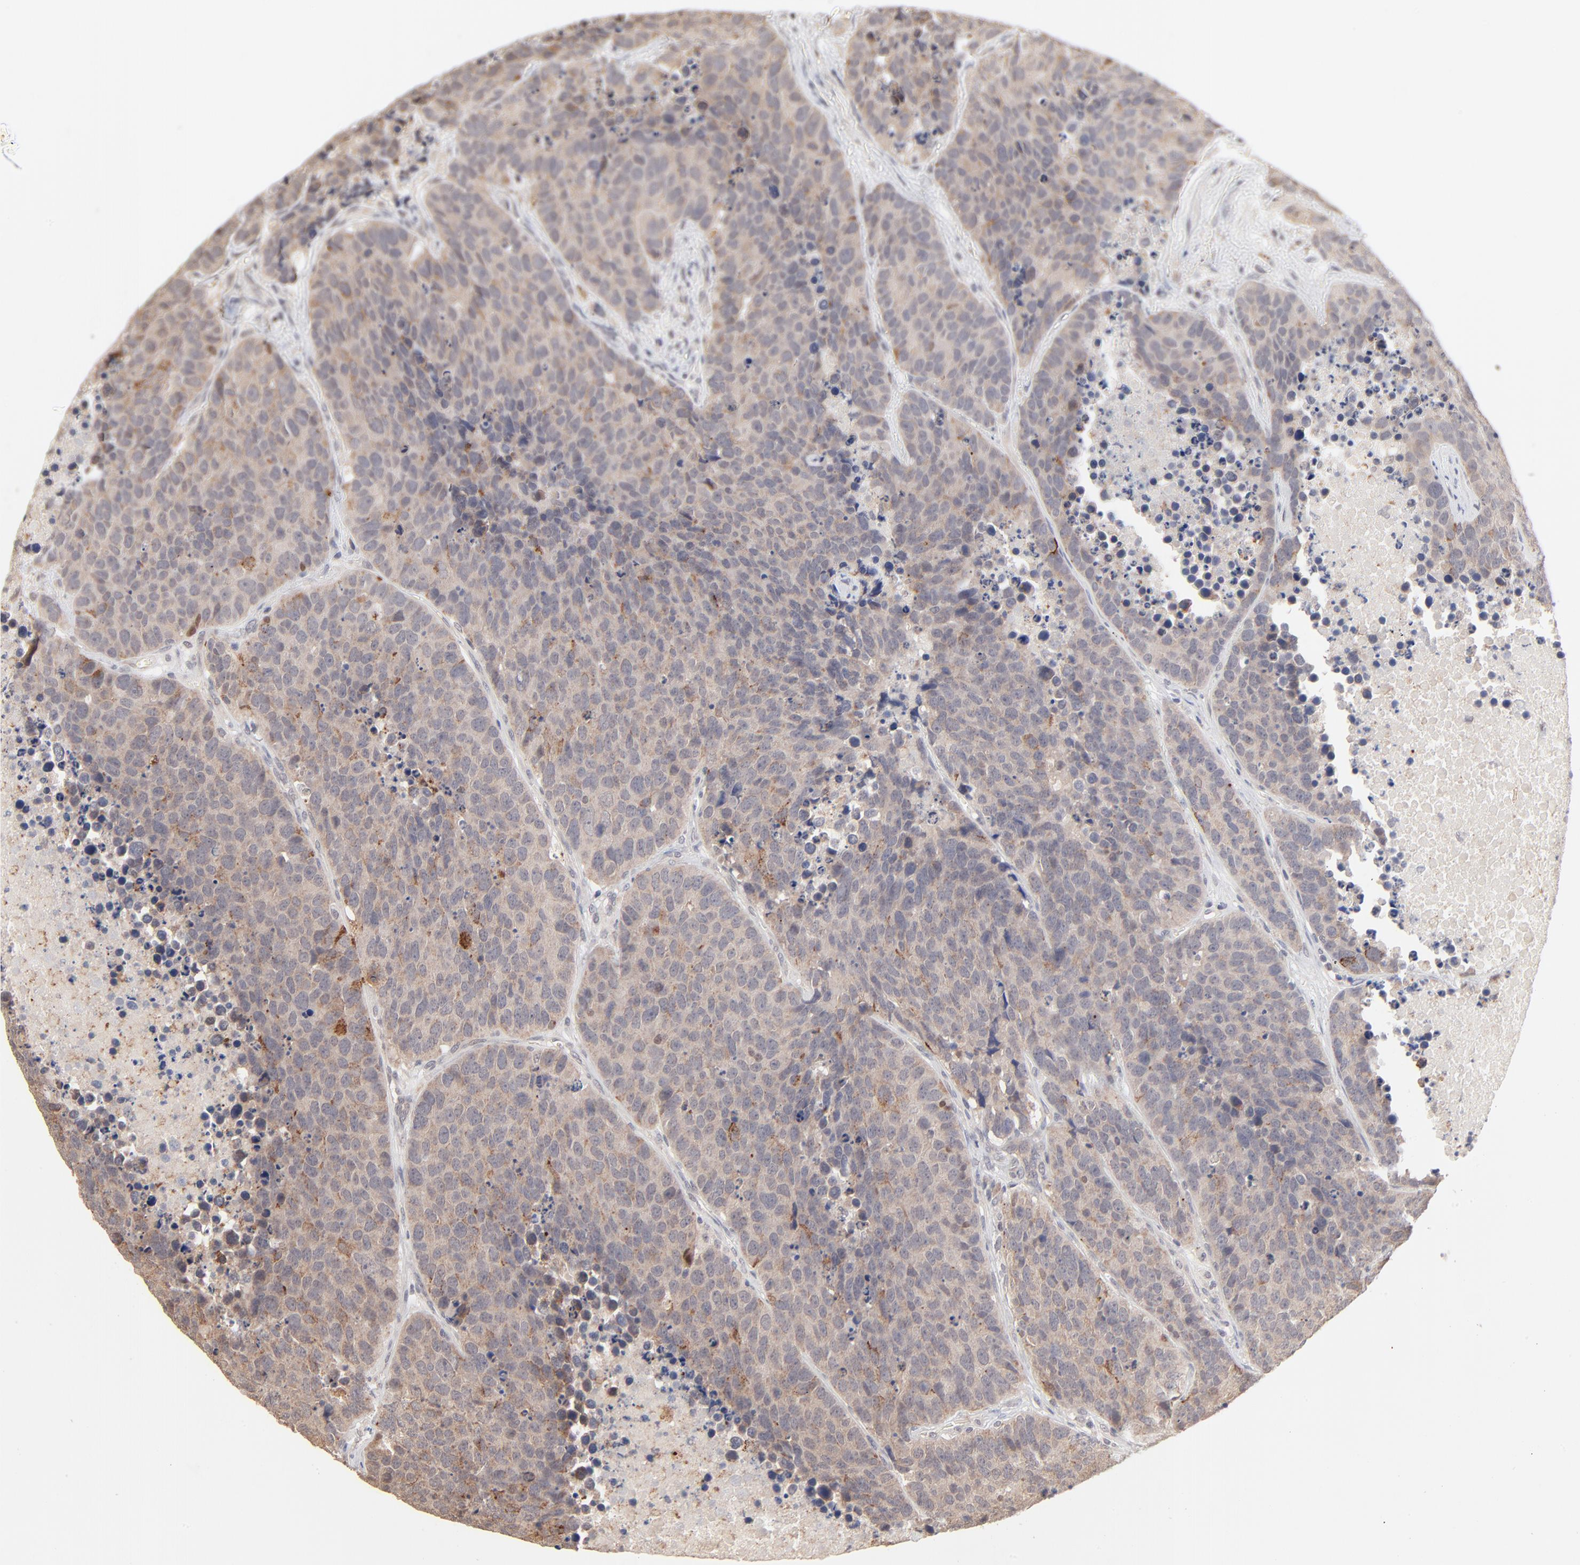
{"staining": {"intensity": "moderate", "quantity": "<25%", "location": "cytoplasmic/membranous"}, "tissue": "carcinoid", "cell_type": "Tumor cells", "image_type": "cancer", "snomed": [{"axis": "morphology", "description": "Carcinoid, malignant, NOS"}, {"axis": "topography", "description": "Lung"}], "caption": "A high-resolution micrograph shows immunohistochemistry staining of carcinoid, which shows moderate cytoplasmic/membranous expression in approximately <25% of tumor cells. Nuclei are stained in blue.", "gene": "MSL2", "patient": {"sex": "male", "age": 60}}